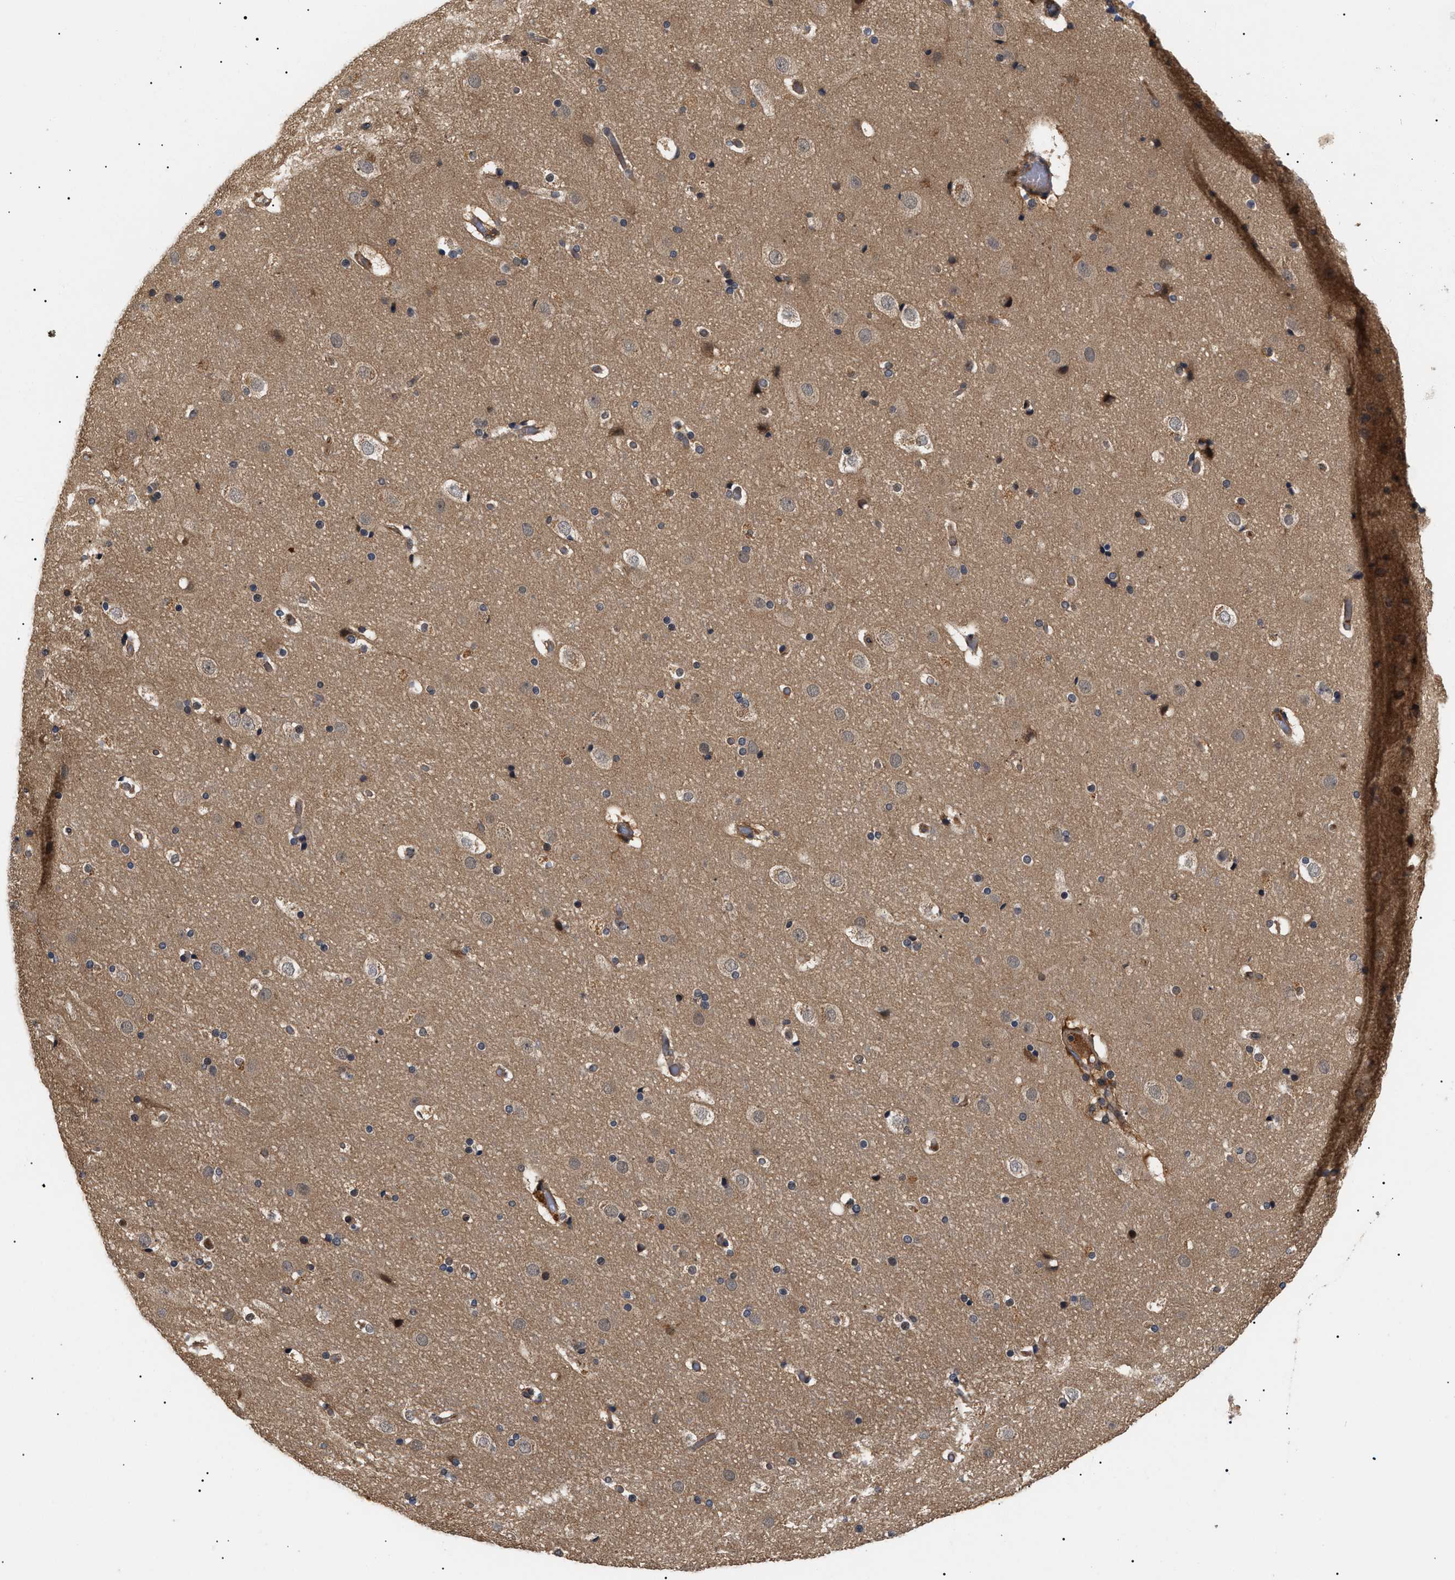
{"staining": {"intensity": "moderate", "quantity": "25%-75%", "location": "cytoplasmic/membranous"}, "tissue": "cerebral cortex", "cell_type": "Endothelial cells", "image_type": "normal", "snomed": [{"axis": "morphology", "description": "Normal tissue, NOS"}, {"axis": "topography", "description": "Cerebral cortex"}], "caption": "High-magnification brightfield microscopy of benign cerebral cortex stained with DAB (brown) and counterstained with hematoxylin (blue). endothelial cells exhibit moderate cytoplasmic/membranous positivity is appreciated in approximately25%-75% of cells.", "gene": "ASTL", "patient": {"sex": "male", "age": 57}}